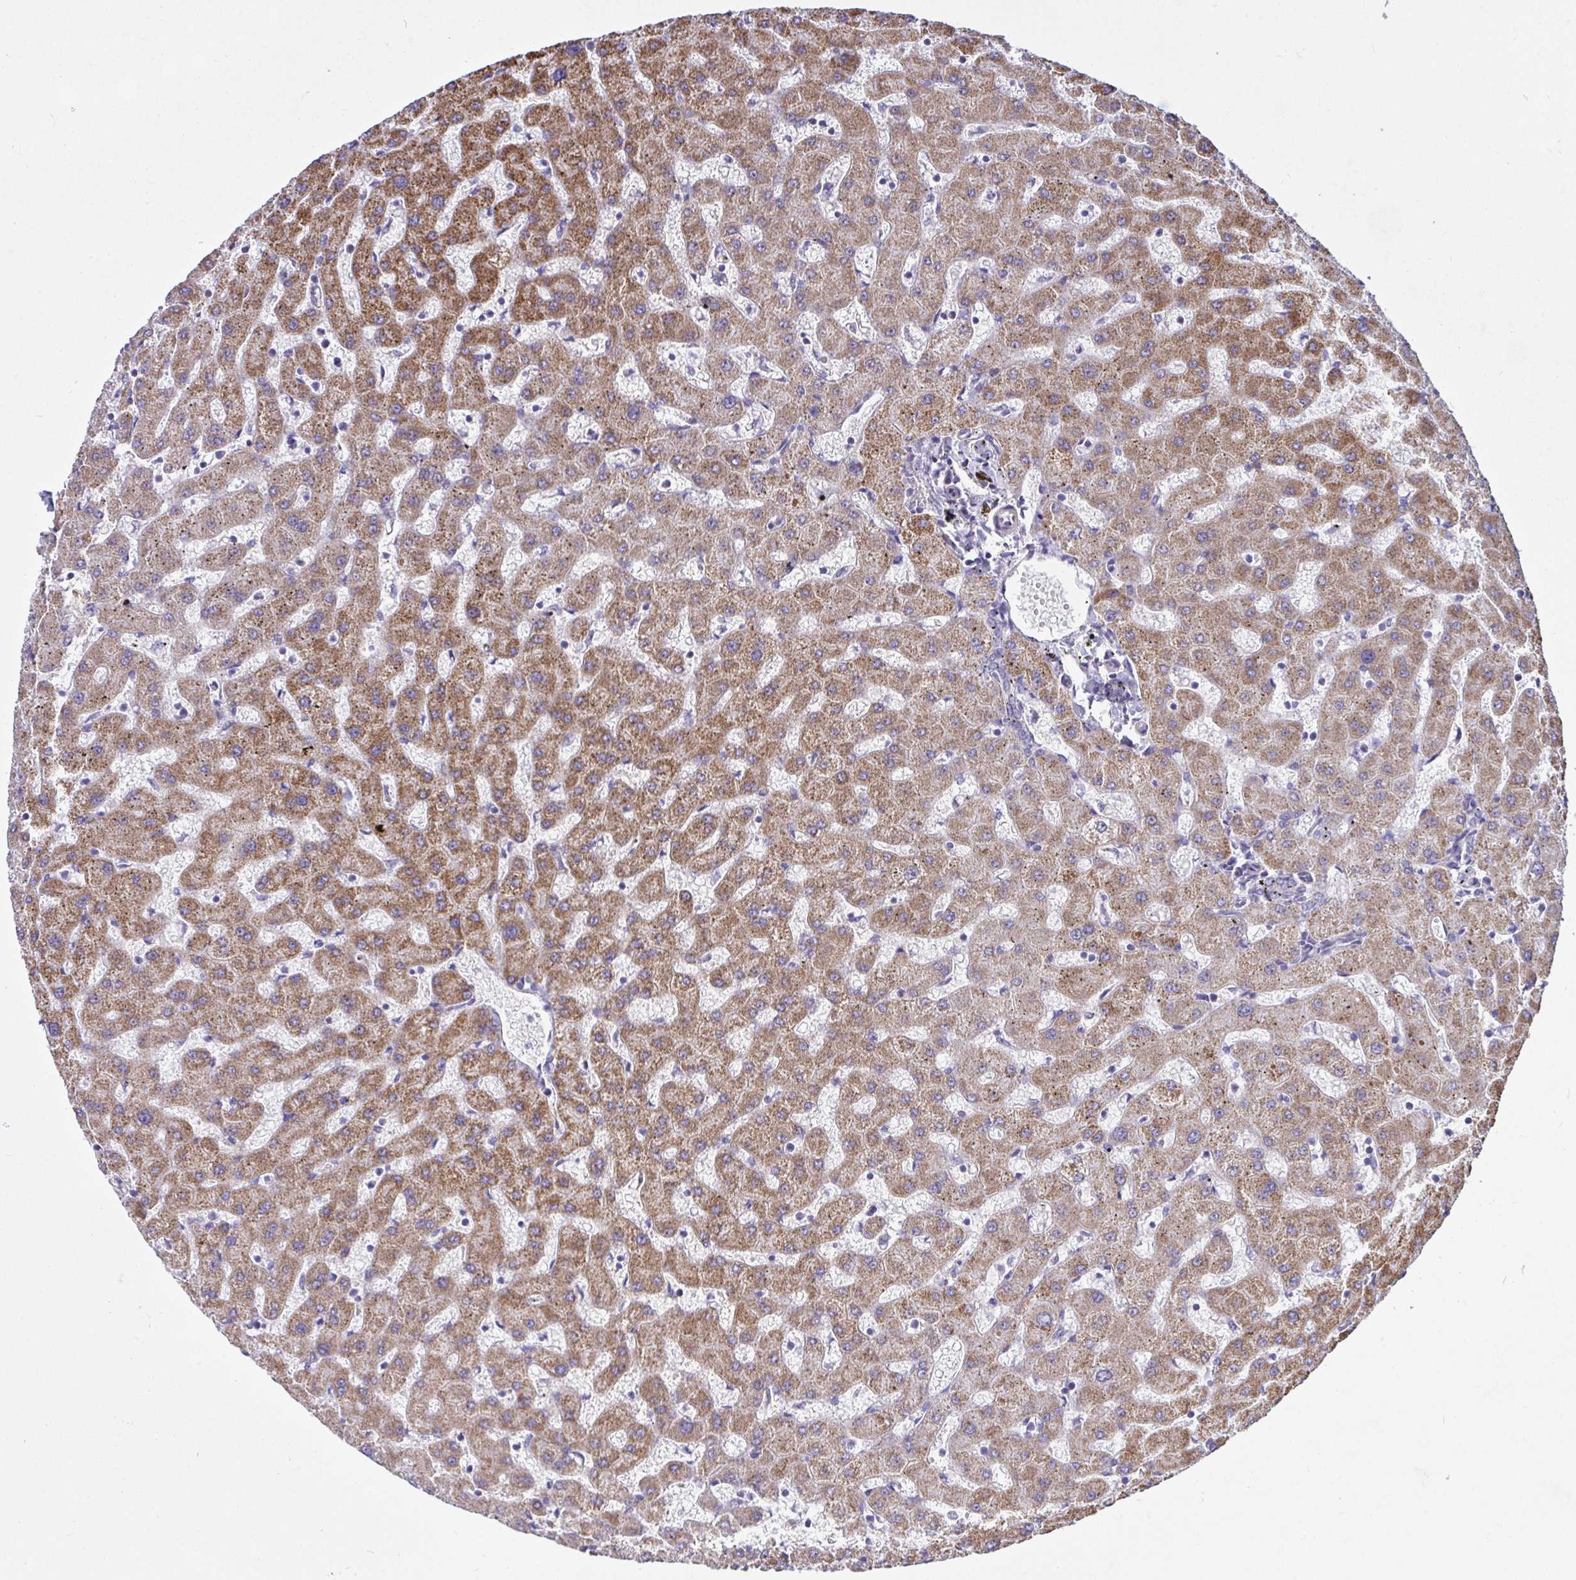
{"staining": {"intensity": "negative", "quantity": "none", "location": "none"}, "tissue": "liver", "cell_type": "Cholangiocytes", "image_type": "normal", "snomed": [{"axis": "morphology", "description": "Normal tissue, NOS"}, {"axis": "topography", "description": "Liver"}], "caption": "IHC image of normal liver: liver stained with DAB (3,3'-diaminobenzidine) displays no significant protein expression in cholangiocytes. (DAB IHC visualized using brightfield microscopy, high magnification).", "gene": "CEP63", "patient": {"sex": "female", "age": 63}}